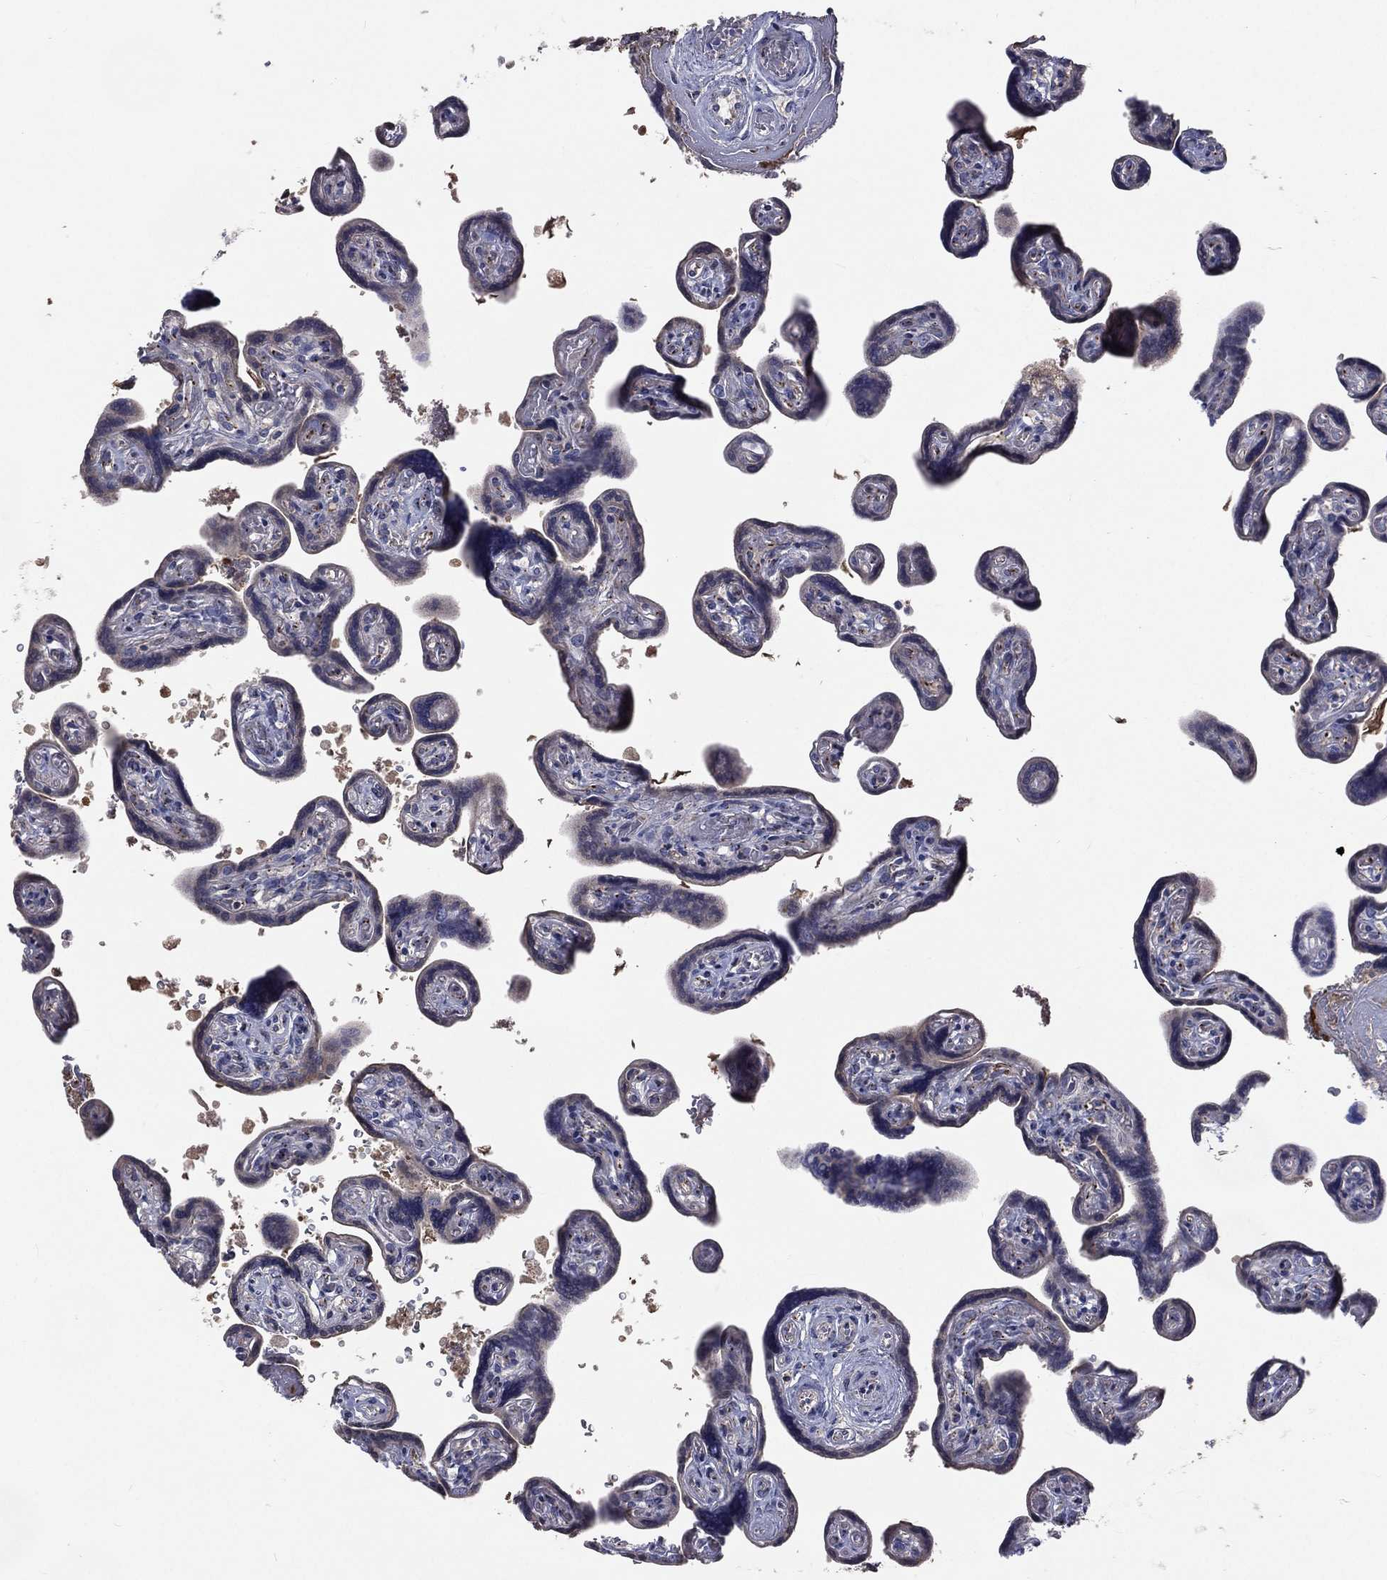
{"staining": {"intensity": "moderate", "quantity": "25%-75%", "location": "cytoplasmic/membranous"}, "tissue": "placenta", "cell_type": "Decidual cells", "image_type": "normal", "snomed": [{"axis": "morphology", "description": "Normal tissue, NOS"}, {"axis": "topography", "description": "Placenta"}], "caption": "Immunohistochemistry histopathology image of unremarkable placenta stained for a protein (brown), which shows medium levels of moderate cytoplasmic/membranous expression in approximately 25%-75% of decidual cells.", "gene": "CROCC", "patient": {"sex": "female", "age": 32}}